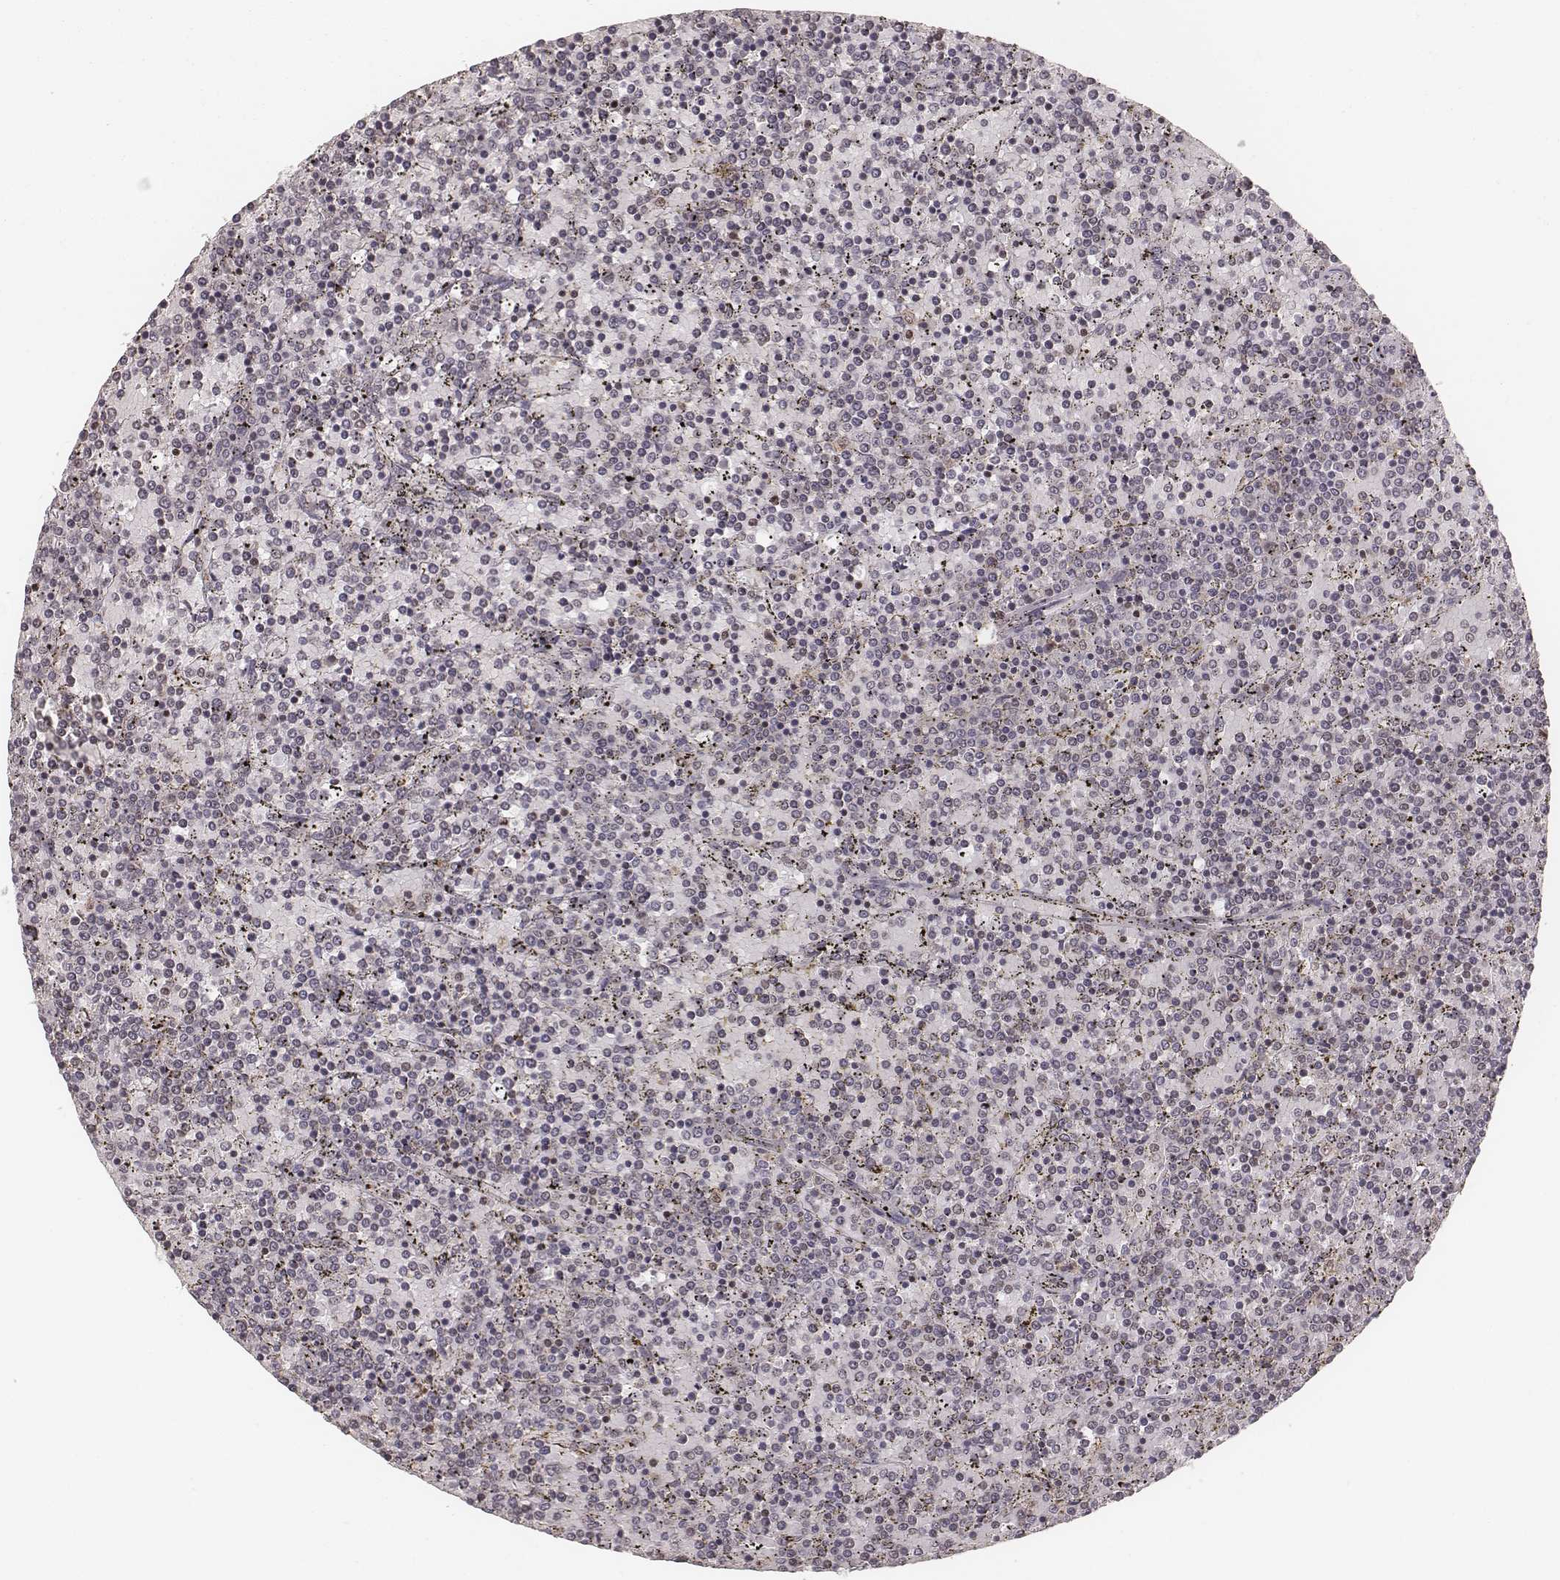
{"staining": {"intensity": "weak", "quantity": "<25%", "location": "nuclear"}, "tissue": "lymphoma", "cell_type": "Tumor cells", "image_type": "cancer", "snomed": [{"axis": "morphology", "description": "Malignant lymphoma, non-Hodgkin's type, Low grade"}, {"axis": "topography", "description": "Spleen"}], "caption": "Immunohistochemical staining of human malignant lymphoma, non-Hodgkin's type (low-grade) exhibits no significant expression in tumor cells. Brightfield microscopy of immunohistochemistry (IHC) stained with DAB (3,3'-diaminobenzidine) (brown) and hematoxylin (blue), captured at high magnification.", "gene": "LUC7L", "patient": {"sex": "female", "age": 77}}